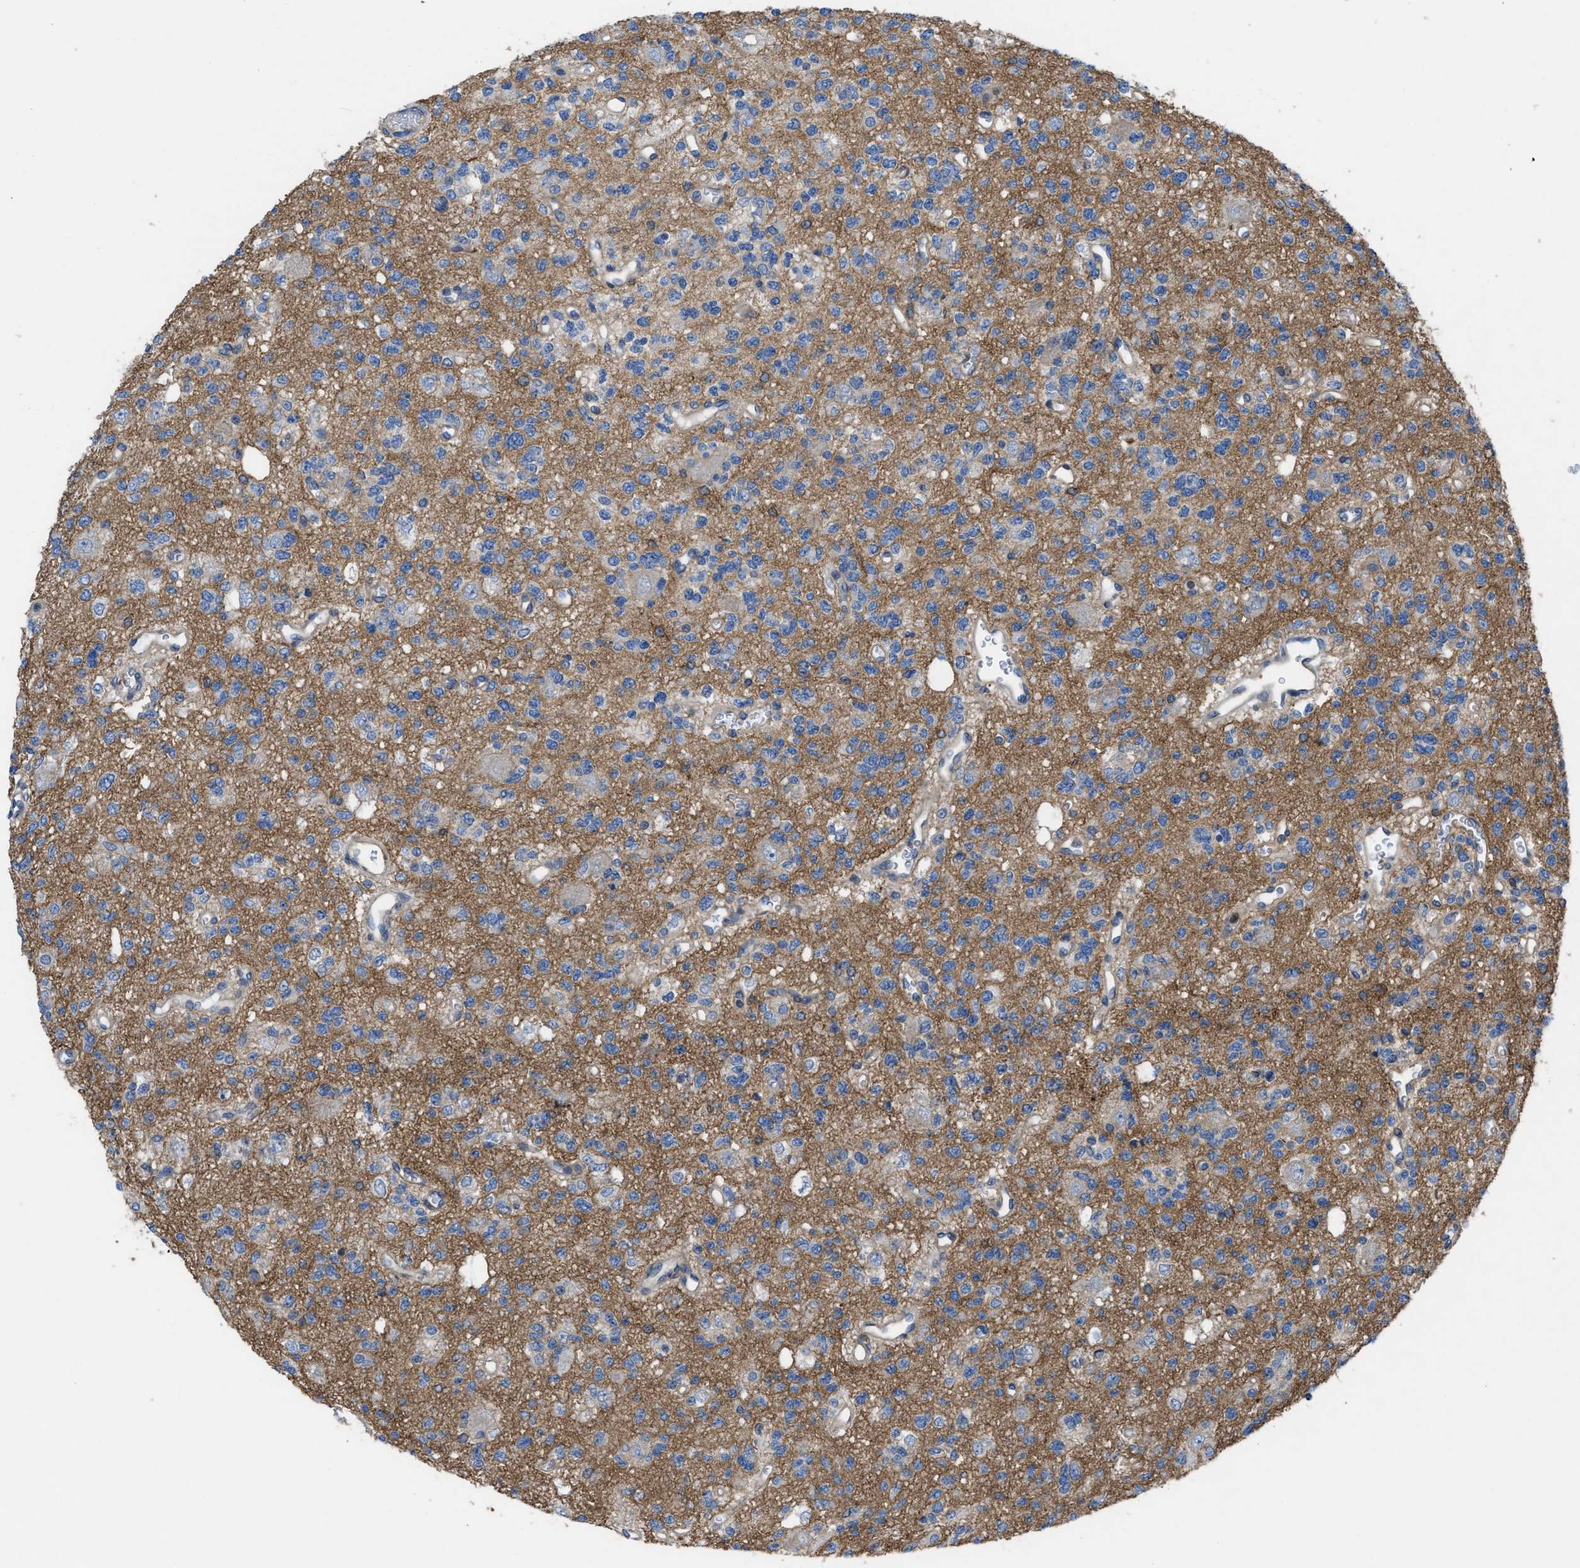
{"staining": {"intensity": "negative", "quantity": "none", "location": "none"}, "tissue": "glioma", "cell_type": "Tumor cells", "image_type": "cancer", "snomed": [{"axis": "morphology", "description": "Glioma, malignant, Low grade"}, {"axis": "topography", "description": "Brain"}], "caption": "Tumor cells show no significant protein staining in low-grade glioma (malignant).", "gene": "MYO18A", "patient": {"sex": "male", "age": 38}}